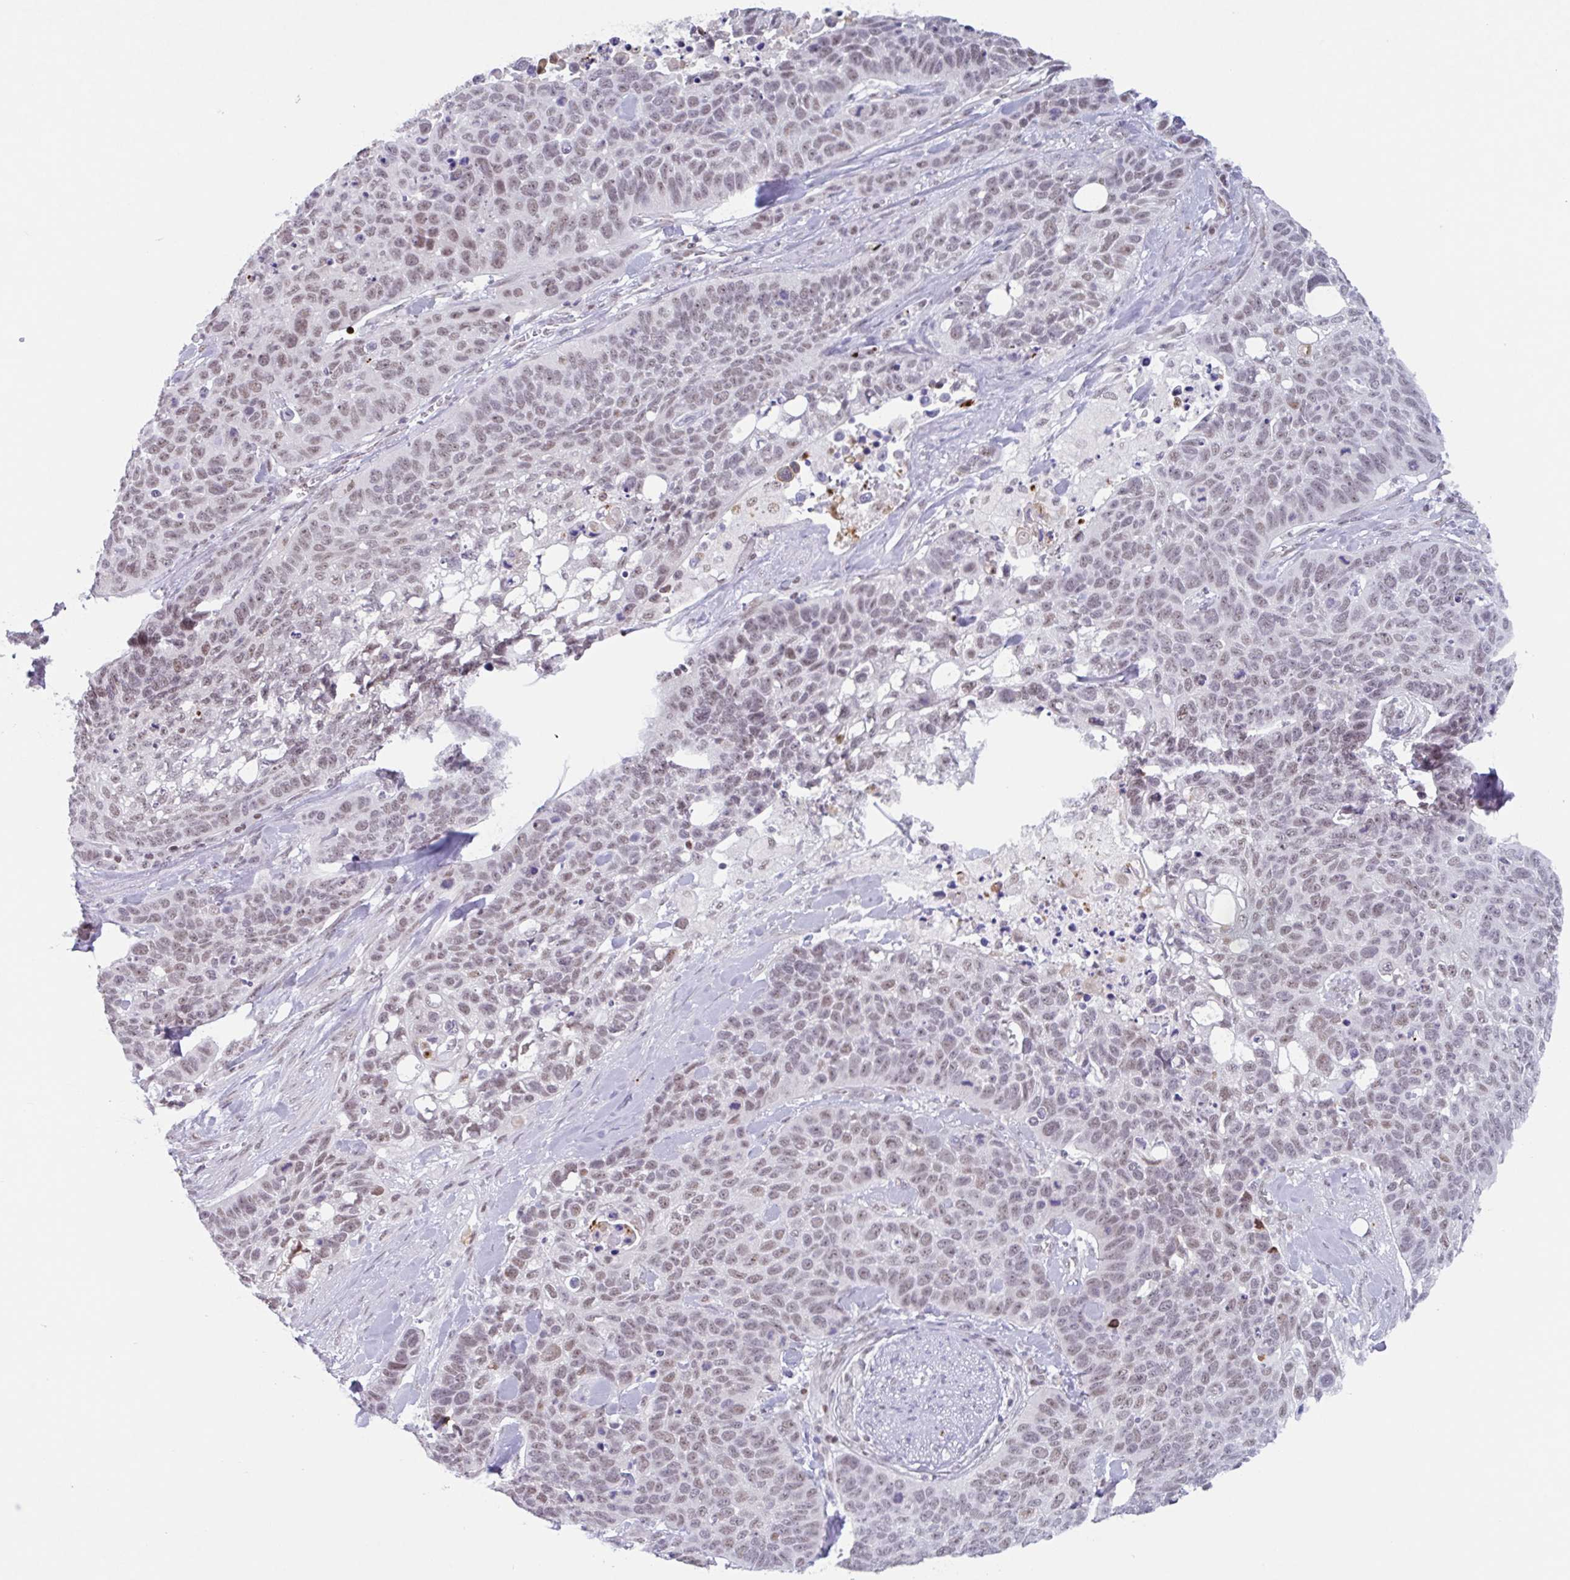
{"staining": {"intensity": "moderate", "quantity": ">75%", "location": "nuclear"}, "tissue": "lung cancer", "cell_type": "Tumor cells", "image_type": "cancer", "snomed": [{"axis": "morphology", "description": "Squamous cell carcinoma, NOS"}, {"axis": "topography", "description": "Lung"}], "caption": "Lung cancer (squamous cell carcinoma) stained for a protein exhibits moderate nuclear positivity in tumor cells. (DAB (3,3'-diaminobenzidine) IHC, brown staining for protein, blue staining for nuclei).", "gene": "PLG", "patient": {"sex": "male", "age": 62}}